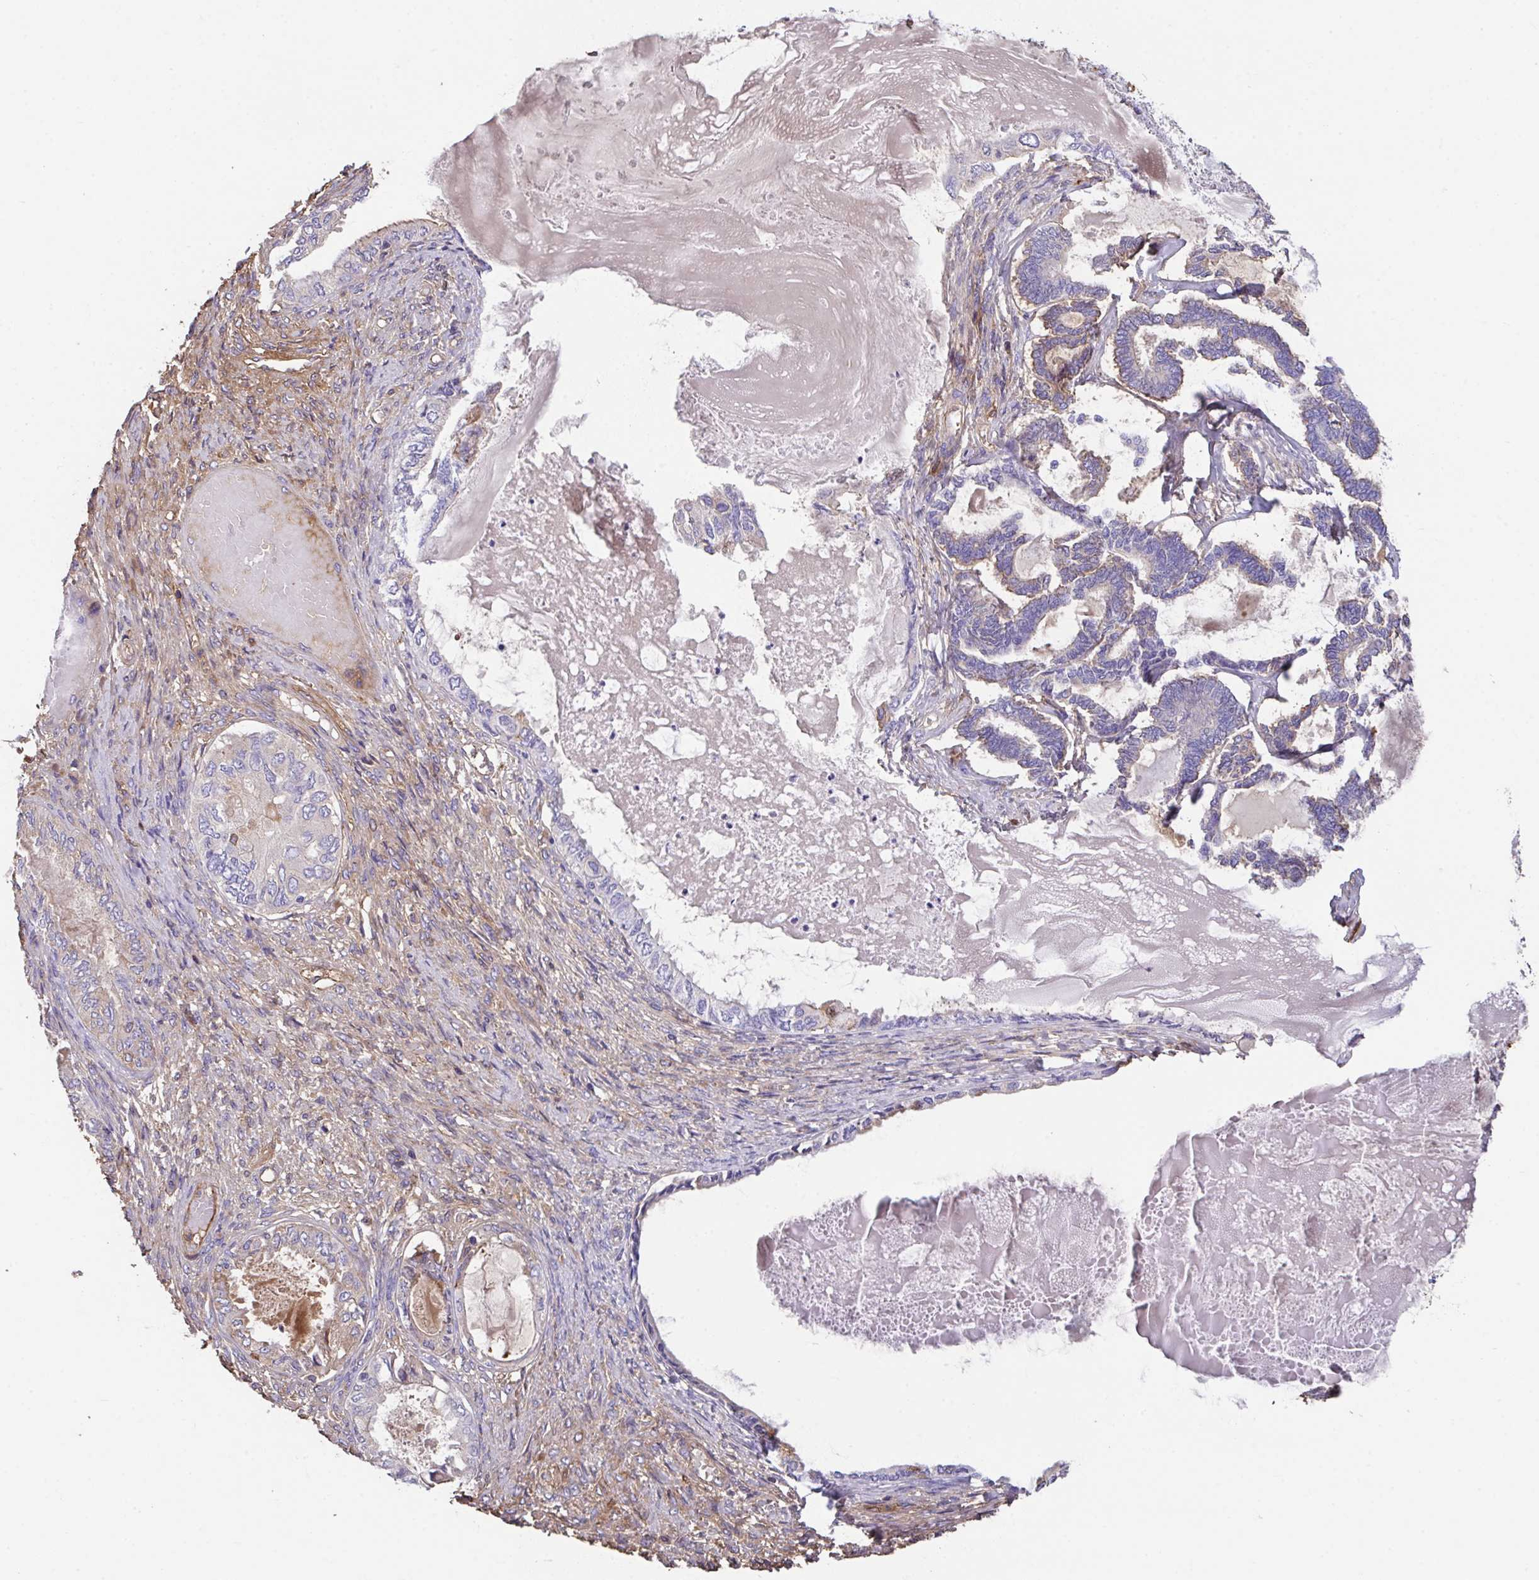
{"staining": {"intensity": "moderate", "quantity": "<25%", "location": "cytoplasmic/membranous"}, "tissue": "ovarian cancer", "cell_type": "Tumor cells", "image_type": "cancer", "snomed": [{"axis": "morphology", "description": "Carcinoma, endometroid"}, {"axis": "topography", "description": "Ovary"}], "caption": "This image reveals ovarian endometroid carcinoma stained with immunohistochemistry to label a protein in brown. The cytoplasmic/membranous of tumor cells show moderate positivity for the protein. Nuclei are counter-stained blue.", "gene": "ZNF813", "patient": {"sex": "female", "age": 70}}